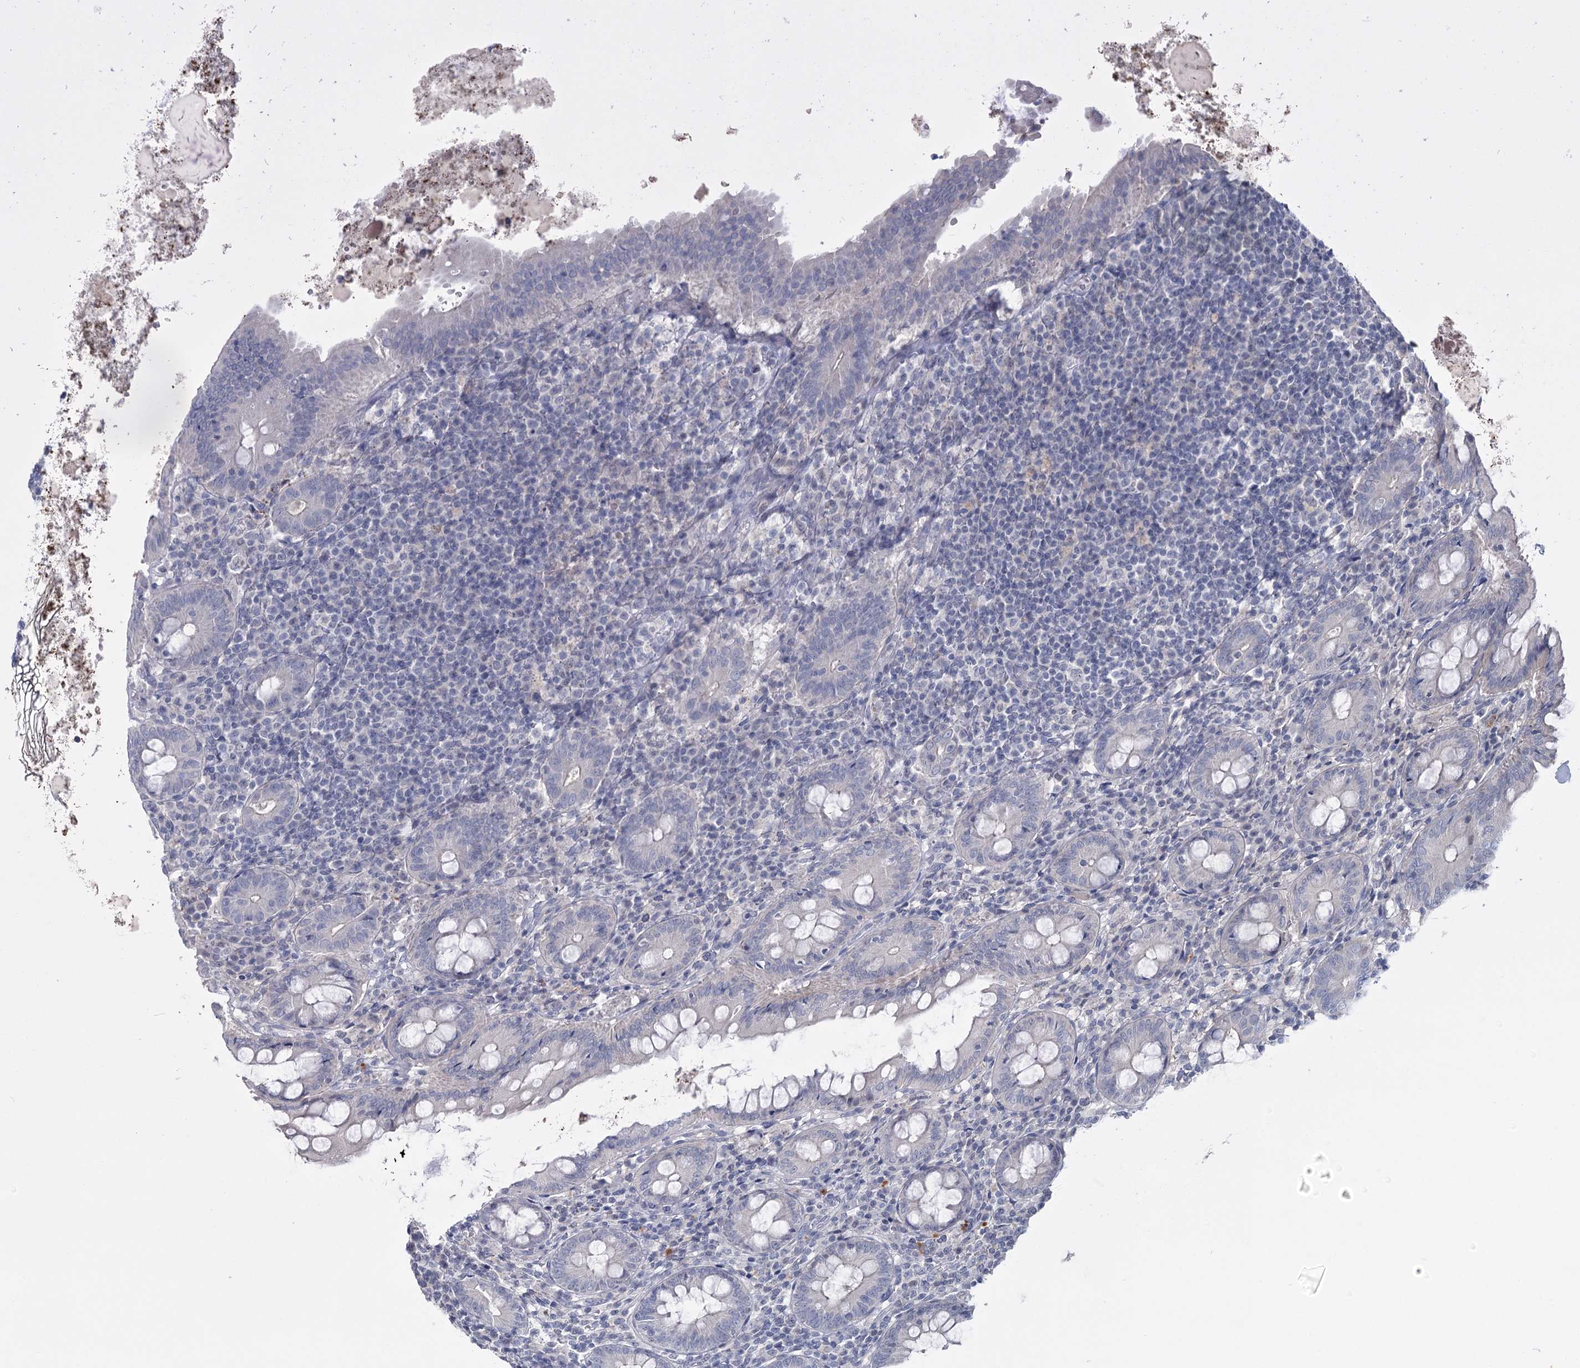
{"staining": {"intensity": "weak", "quantity": "<25%", "location": "cytoplasmic/membranous"}, "tissue": "appendix", "cell_type": "Glandular cells", "image_type": "normal", "snomed": [{"axis": "morphology", "description": "Normal tissue, NOS"}, {"axis": "topography", "description": "Appendix"}], "caption": "Immunohistochemistry (IHC) of unremarkable human appendix reveals no positivity in glandular cells.", "gene": "USP11", "patient": {"sex": "female", "age": 54}}